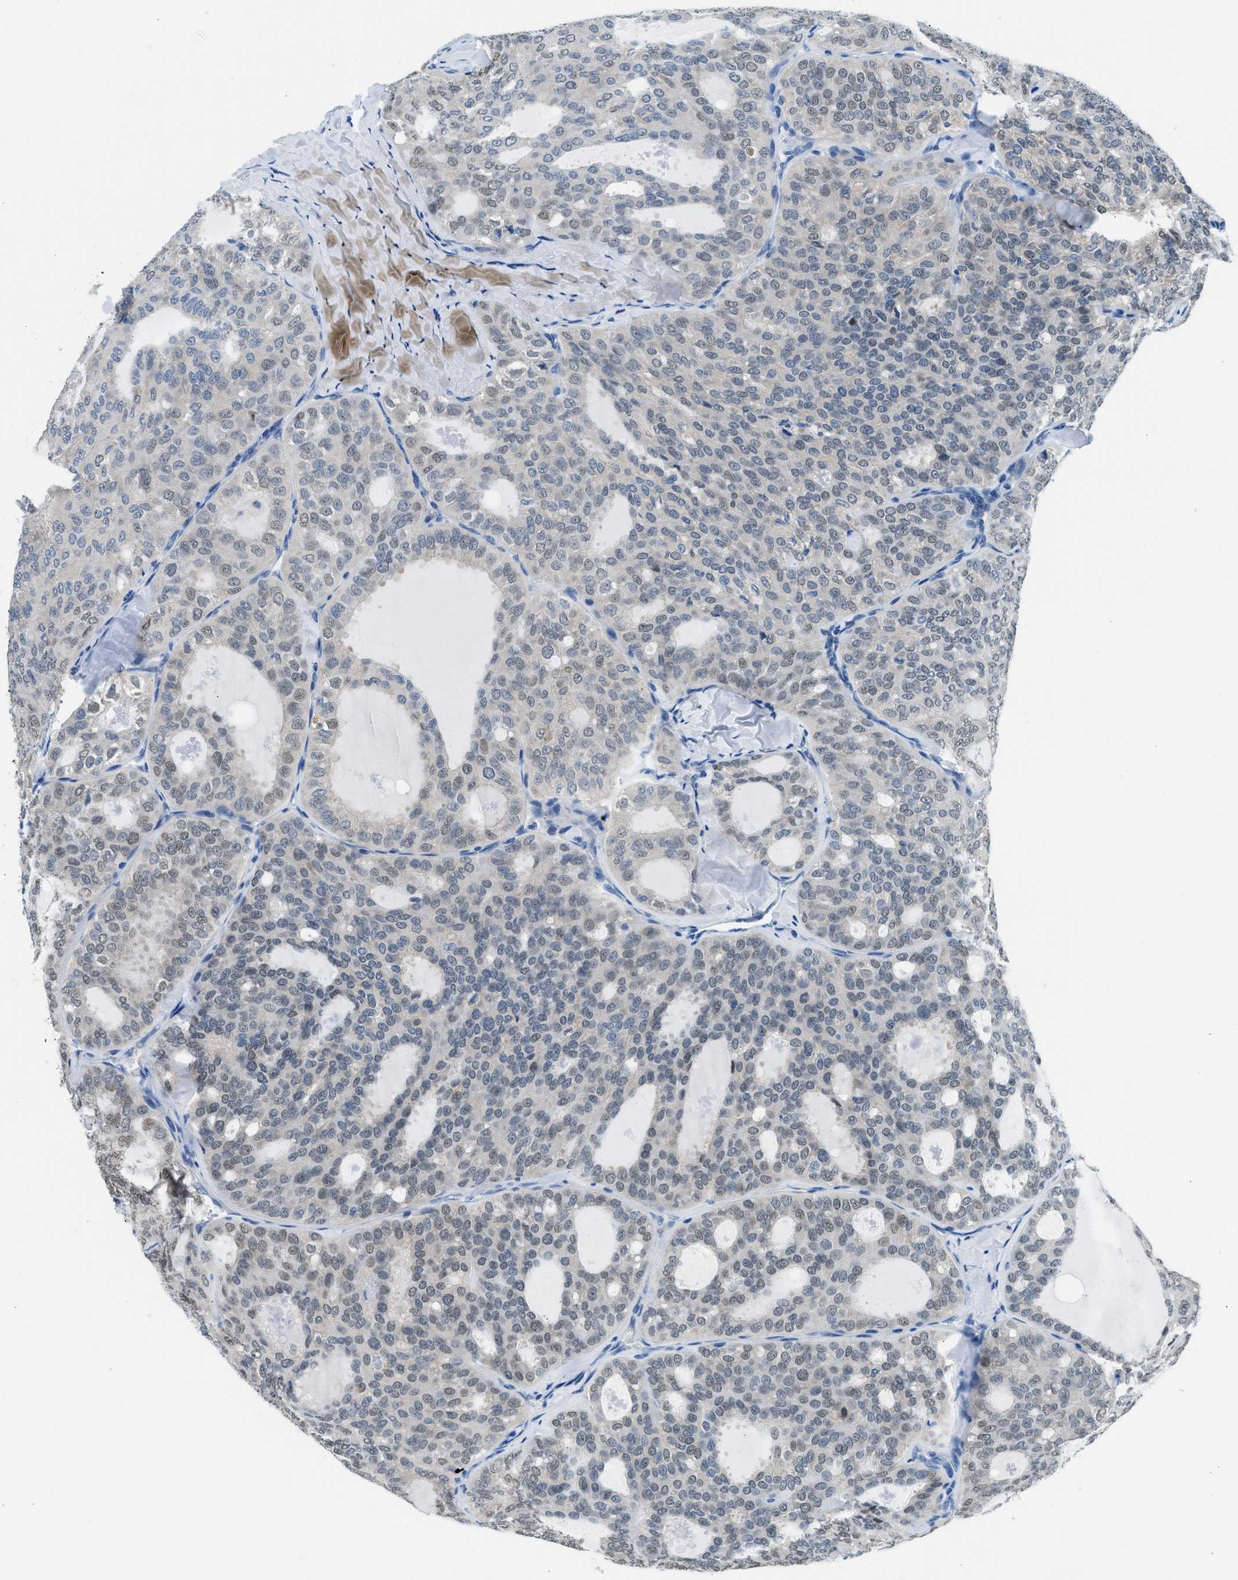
{"staining": {"intensity": "weak", "quantity": "25%-75%", "location": "nuclear"}, "tissue": "thyroid cancer", "cell_type": "Tumor cells", "image_type": "cancer", "snomed": [{"axis": "morphology", "description": "Follicular adenoma carcinoma, NOS"}, {"axis": "topography", "description": "Thyroid gland"}], "caption": "Immunohistochemical staining of follicular adenoma carcinoma (thyroid) reveals low levels of weak nuclear protein positivity in approximately 25%-75% of tumor cells. The staining is performed using DAB (3,3'-diaminobenzidine) brown chromogen to label protein expression. The nuclei are counter-stained blue using hematoxylin.", "gene": "CLDN18", "patient": {"sex": "male", "age": 75}}